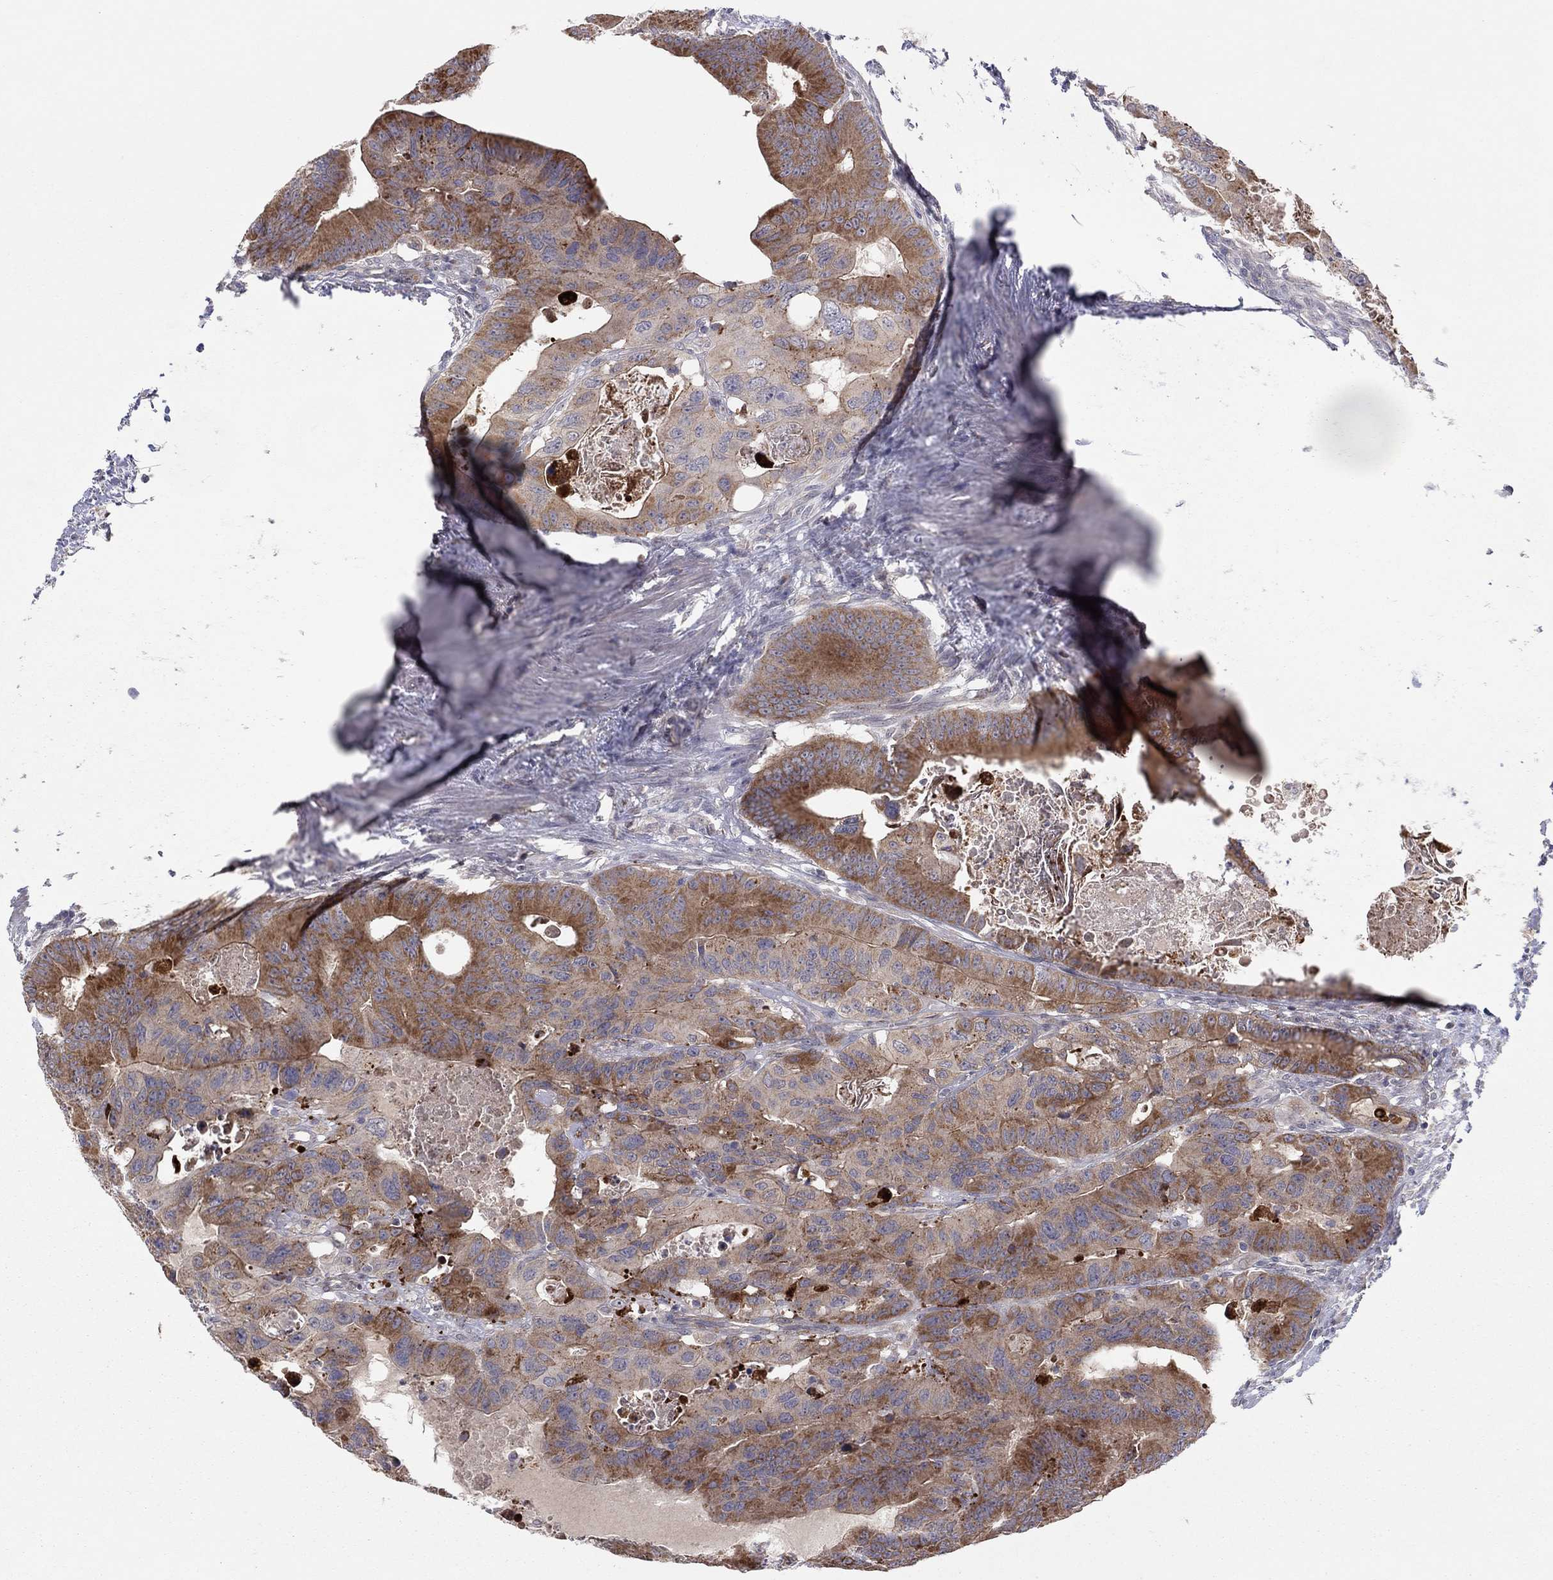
{"staining": {"intensity": "moderate", "quantity": "25%-75%", "location": "cytoplasmic/membranous"}, "tissue": "colorectal cancer", "cell_type": "Tumor cells", "image_type": "cancer", "snomed": [{"axis": "morphology", "description": "Adenocarcinoma, NOS"}, {"axis": "topography", "description": "Rectum"}], "caption": "This is a photomicrograph of immunohistochemistry (IHC) staining of colorectal cancer, which shows moderate positivity in the cytoplasmic/membranous of tumor cells.", "gene": "CRACDL", "patient": {"sex": "male", "age": 64}}